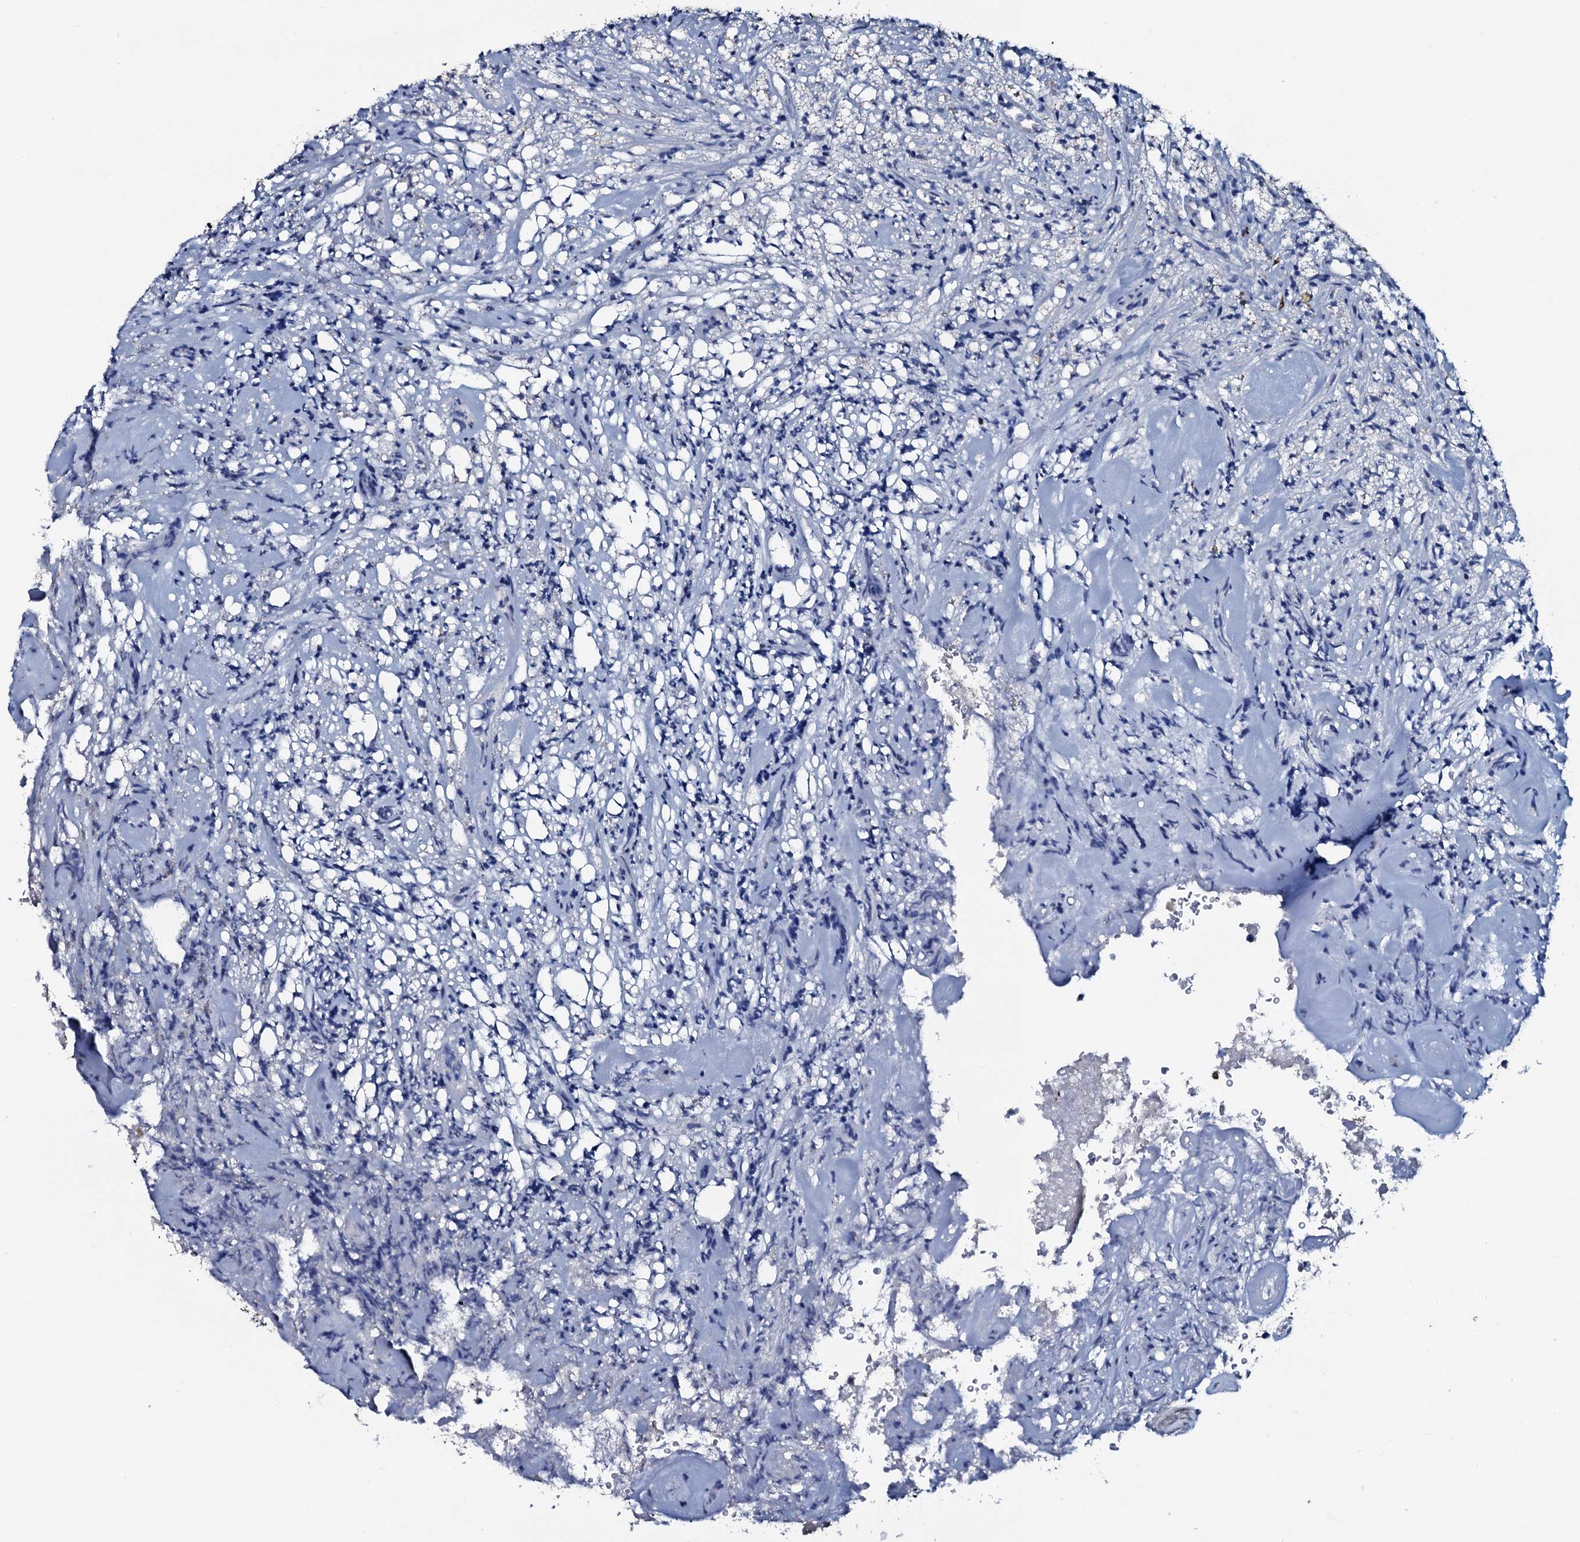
{"staining": {"intensity": "negative", "quantity": "none", "location": "none"}, "tissue": "glioma", "cell_type": "Tumor cells", "image_type": "cancer", "snomed": [{"axis": "morphology", "description": "Glioma, malignant, High grade"}, {"axis": "topography", "description": "Brain"}], "caption": "Immunohistochemical staining of human glioma demonstrates no significant staining in tumor cells. (DAB (3,3'-diaminobenzidine) immunohistochemistry with hematoxylin counter stain).", "gene": "IL12B", "patient": {"sex": "male", "age": 69}}